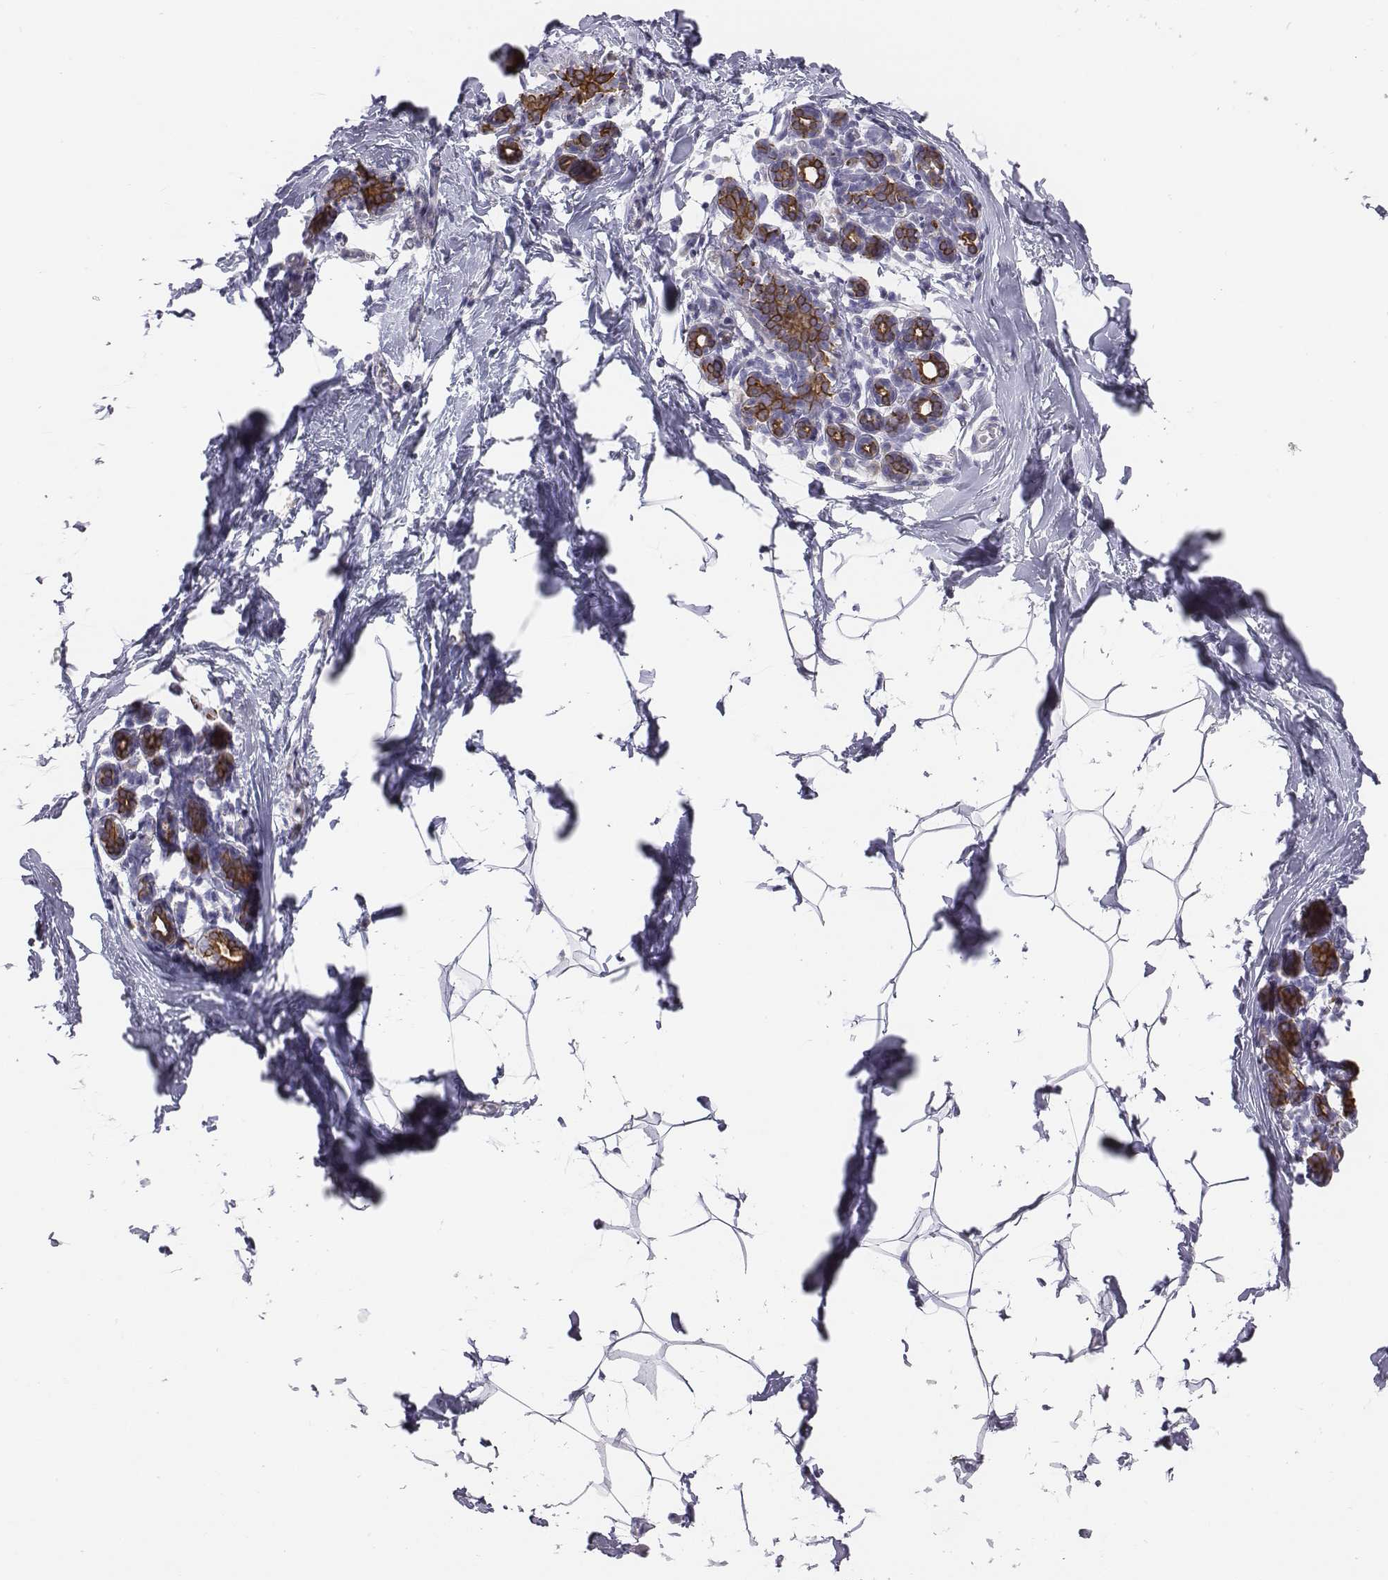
{"staining": {"intensity": "negative", "quantity": "none", "location": "none"}, "tissue": "breast", "cell_type": "Adipocytes", "image_type": "normal", "snomed": [{"axis": "morphology", "description": "Normal tissue, NOS"}, {"axis": "topography", "description": "Breast"}], "caption": "This is a histopathology image of immunohistochemistry staining of normal breast, which shows no positivity in adipocytes.", "gene": "CHST14", "patient": {"sex": "female", "age": 32}}